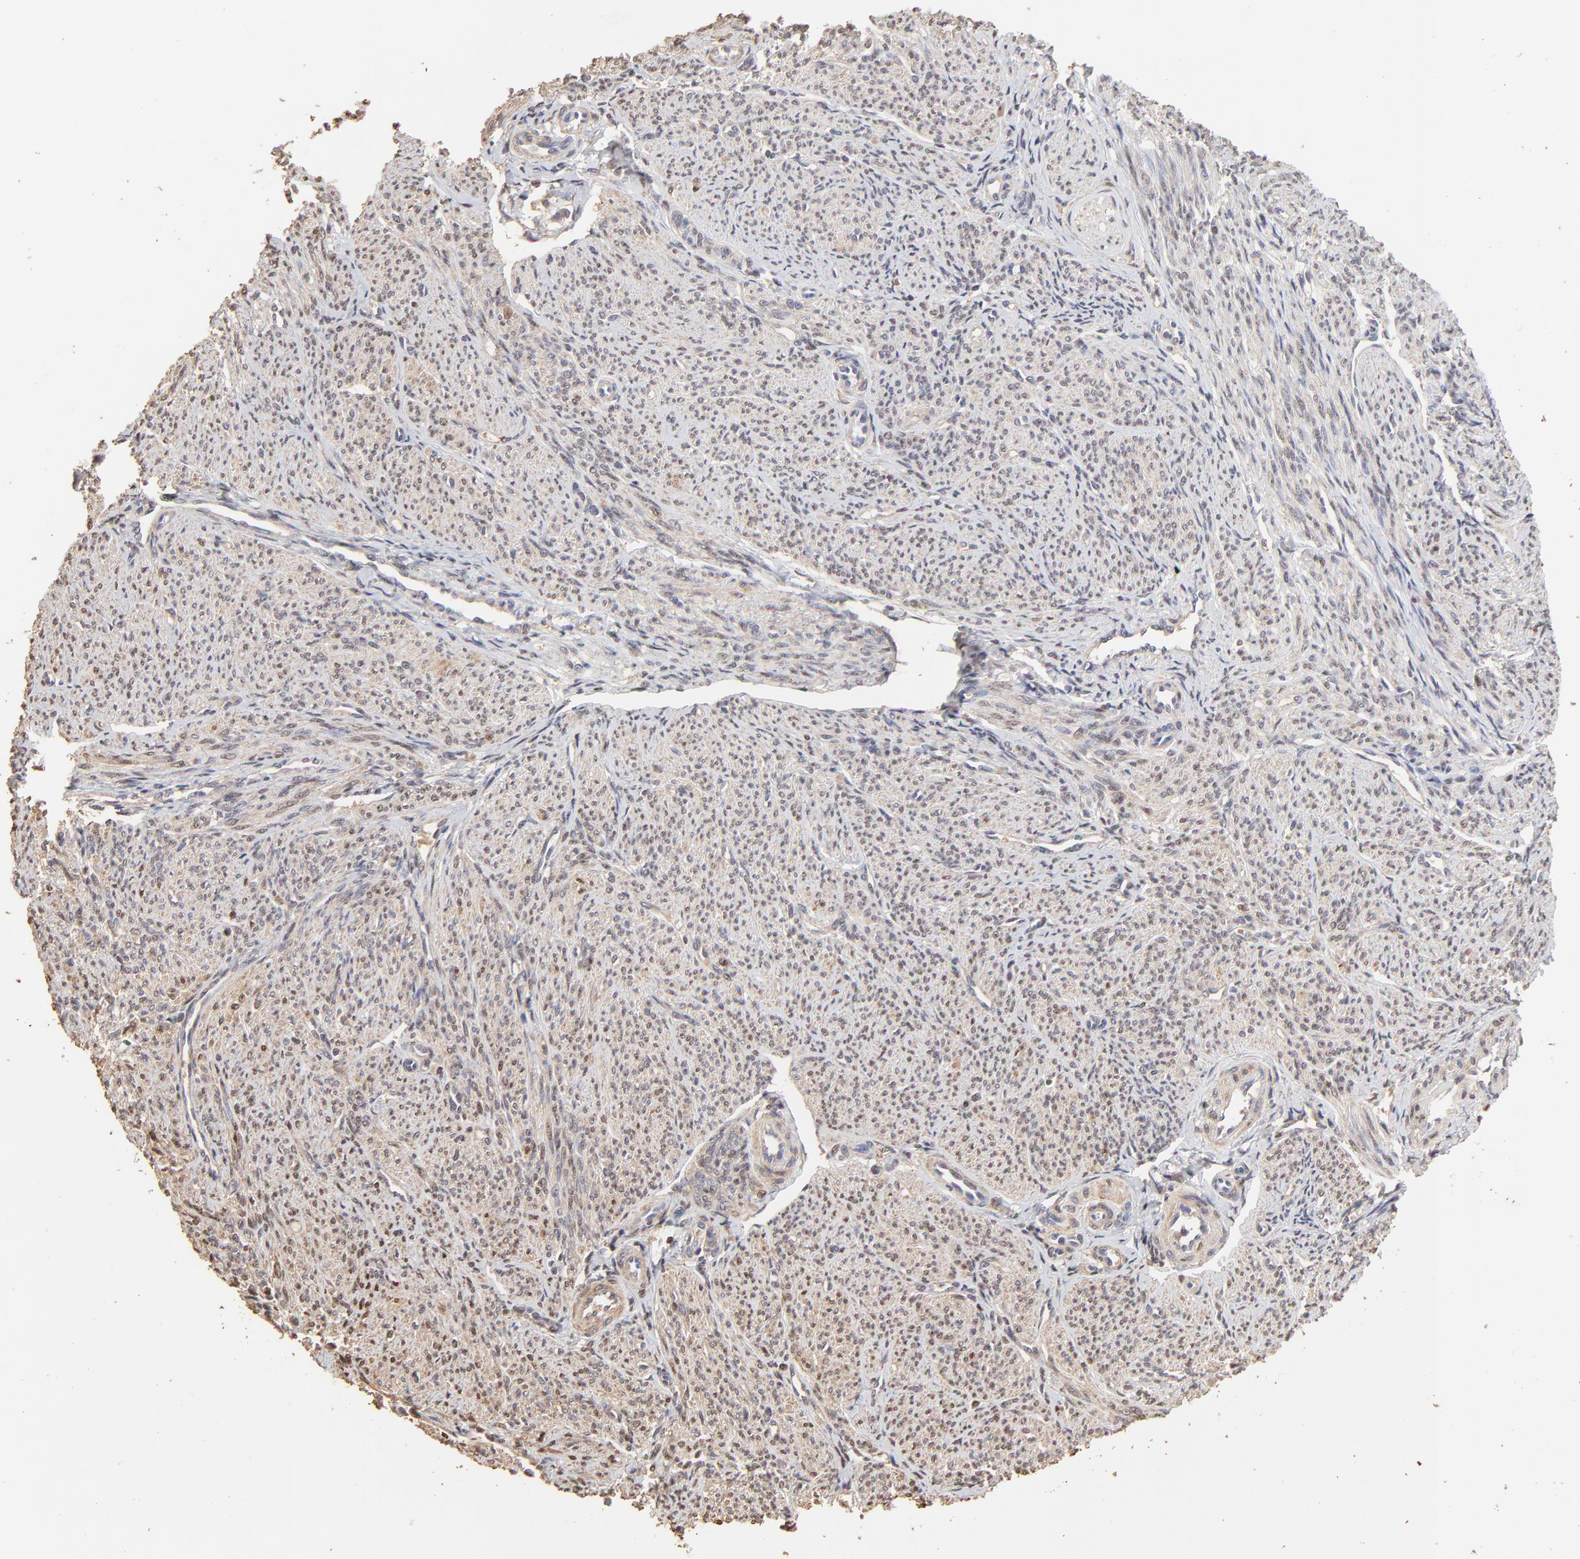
{"staining": {"intensity": "moderate", "quantity": ">75%", "location": "nuclear"}, "tissue": "smooth muscle", "cell_type": "Smooth muscle cells", "image_type": "normal", "snomed": [{"axis": "morphology", "description": "Normal tissue, NOS"}, {"axis": "topography", "description": "Smooth muscle"}], "caption": "Smooth muscle stained with a brown dye exhibits moderate nuclear positive positivity in about >75% of smooth muscle cells.", "gene": "BIRC5", "patient": {"sex": "female", "age": 65}}